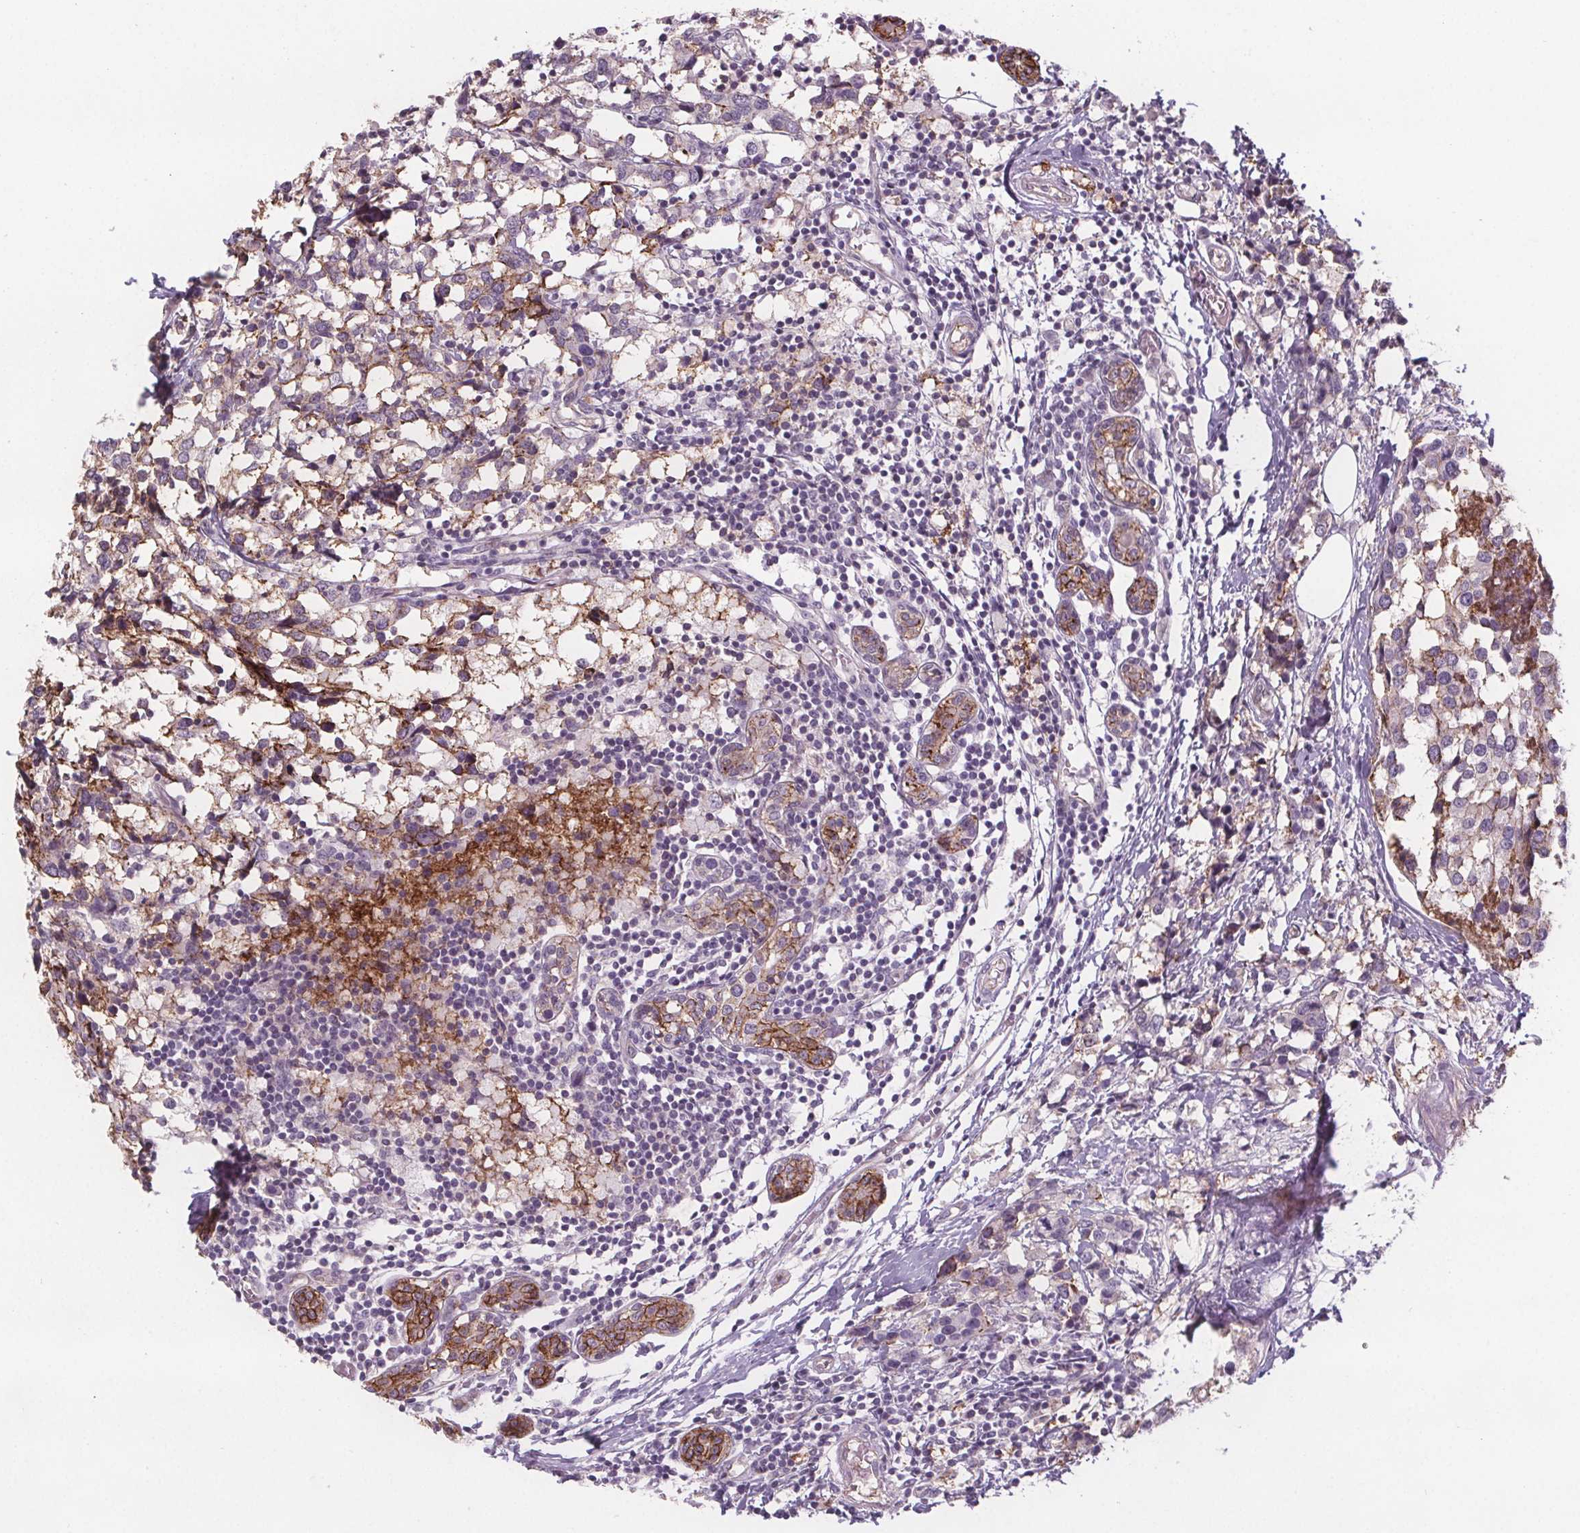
{"staining": {"intensity": "moderate", "quantity": "<25%", "location": "cytoplasmic/membranous"}, "tissue": "breast cancer", "cell_type": "Tumor cells", "image_type": "cancer", "snomed": [{"axis": "morphology", "description": "Lobular carcinoma"}, {"axis": "topography", "description": "Breast"}], "caption": "Immunohistochemistry histopathology image of breast cancer stained for a protein (brown), which demonstrates low levels of moderate cytoplasmic/membranous expression in approximately <25% of tumor cells.", "gene": "ATP1A1", "patient": {"sex": "female", "age": 59}}